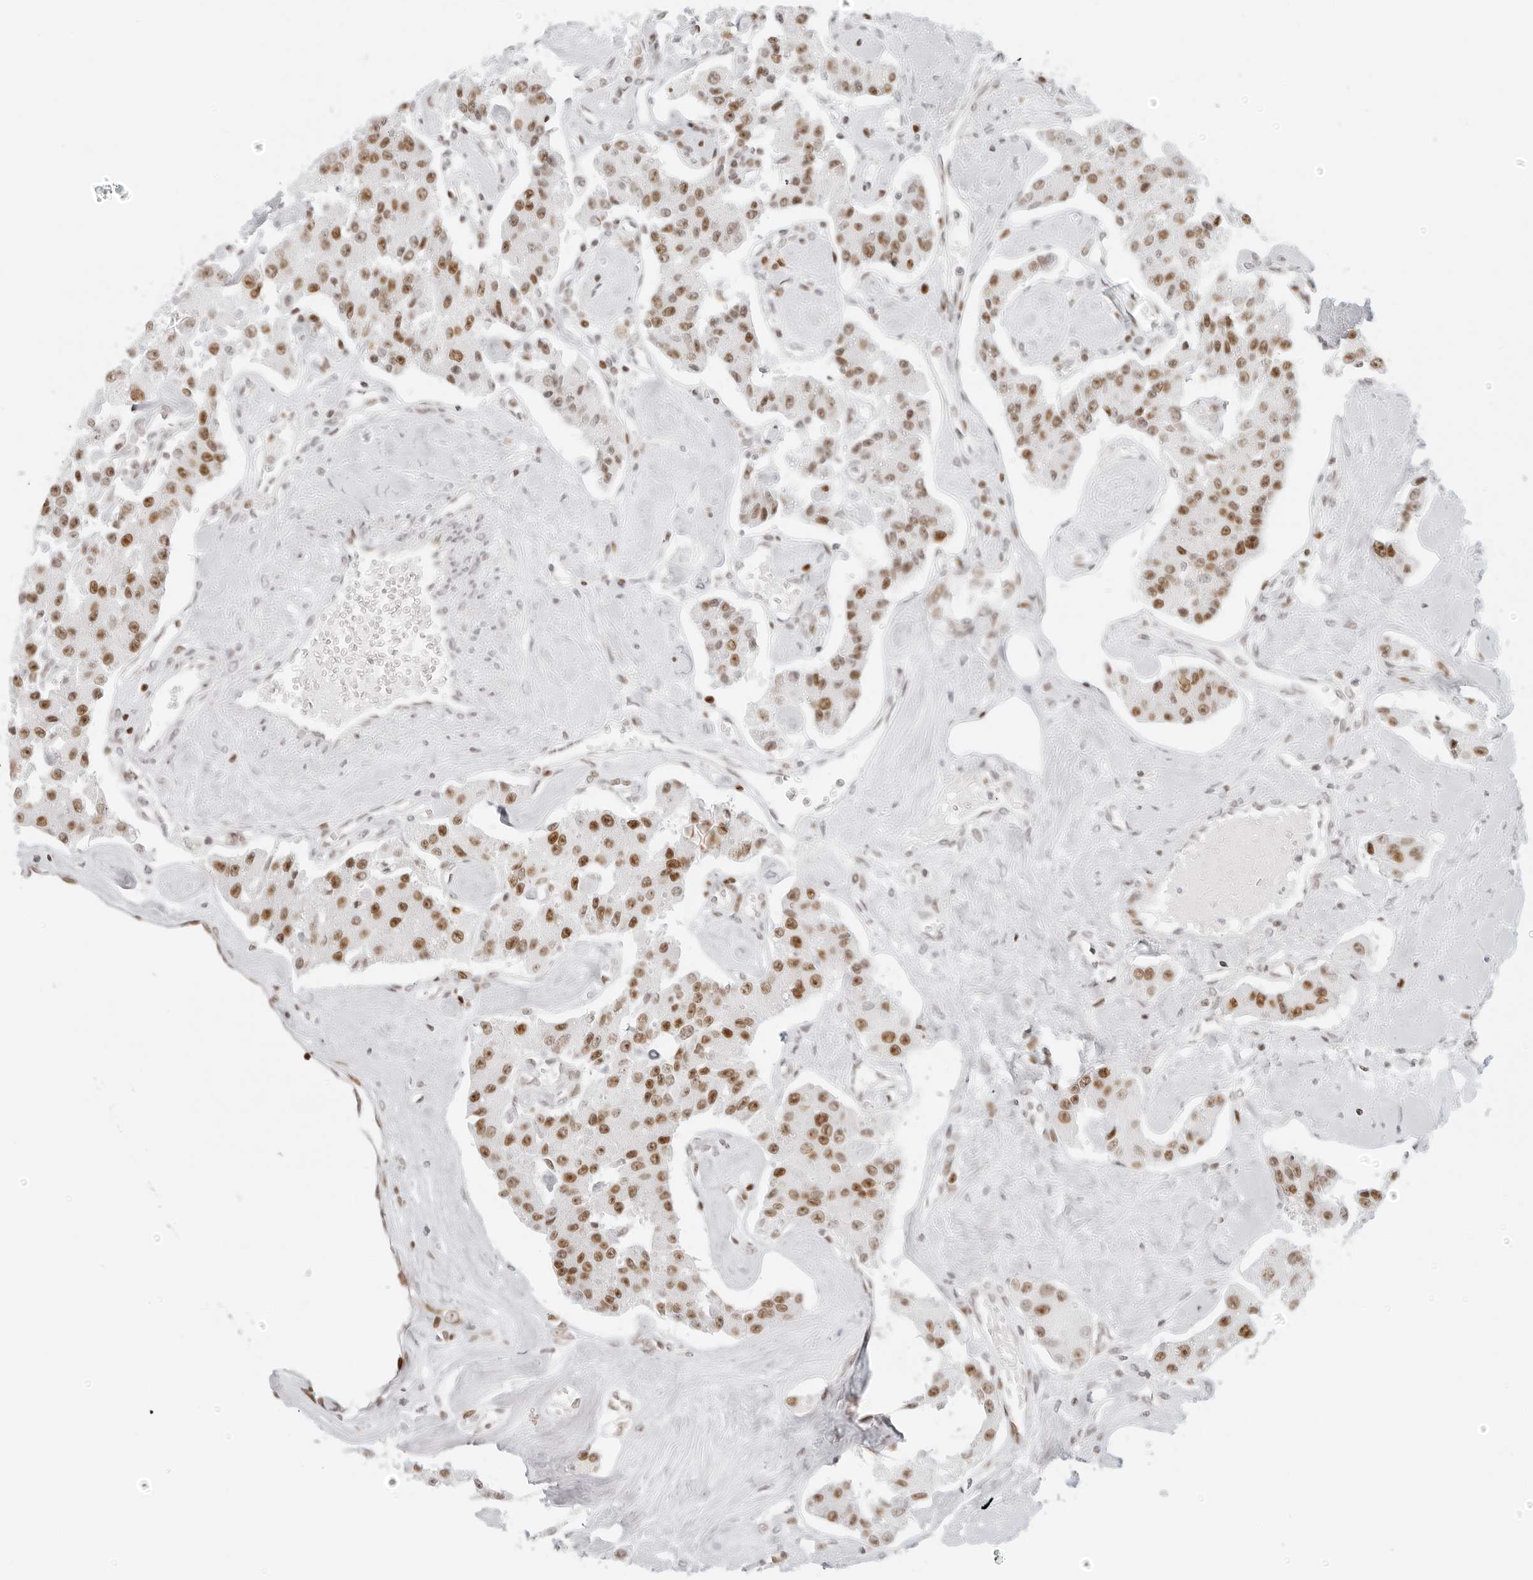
{"staining": {"intensity": "moderate", "quantity": ">75%", "location": "nuclear"}, "tissue": "carcinoid", "cell_type": "Tumor cells", "image_type": "cancer", "snomed": [{"axis": "morphology", "description": "Carcinoid, malignant, NOS"}, {"axis": "topography", "description": "Pancreas"}], "caption": "Immunohistochemical staining of carcinoid exhibits medium levels of moderate nuclear staining in about >75% of tumor cells.", "gene": "RCC1", "patient": {"sex": "male", "age": 41}}